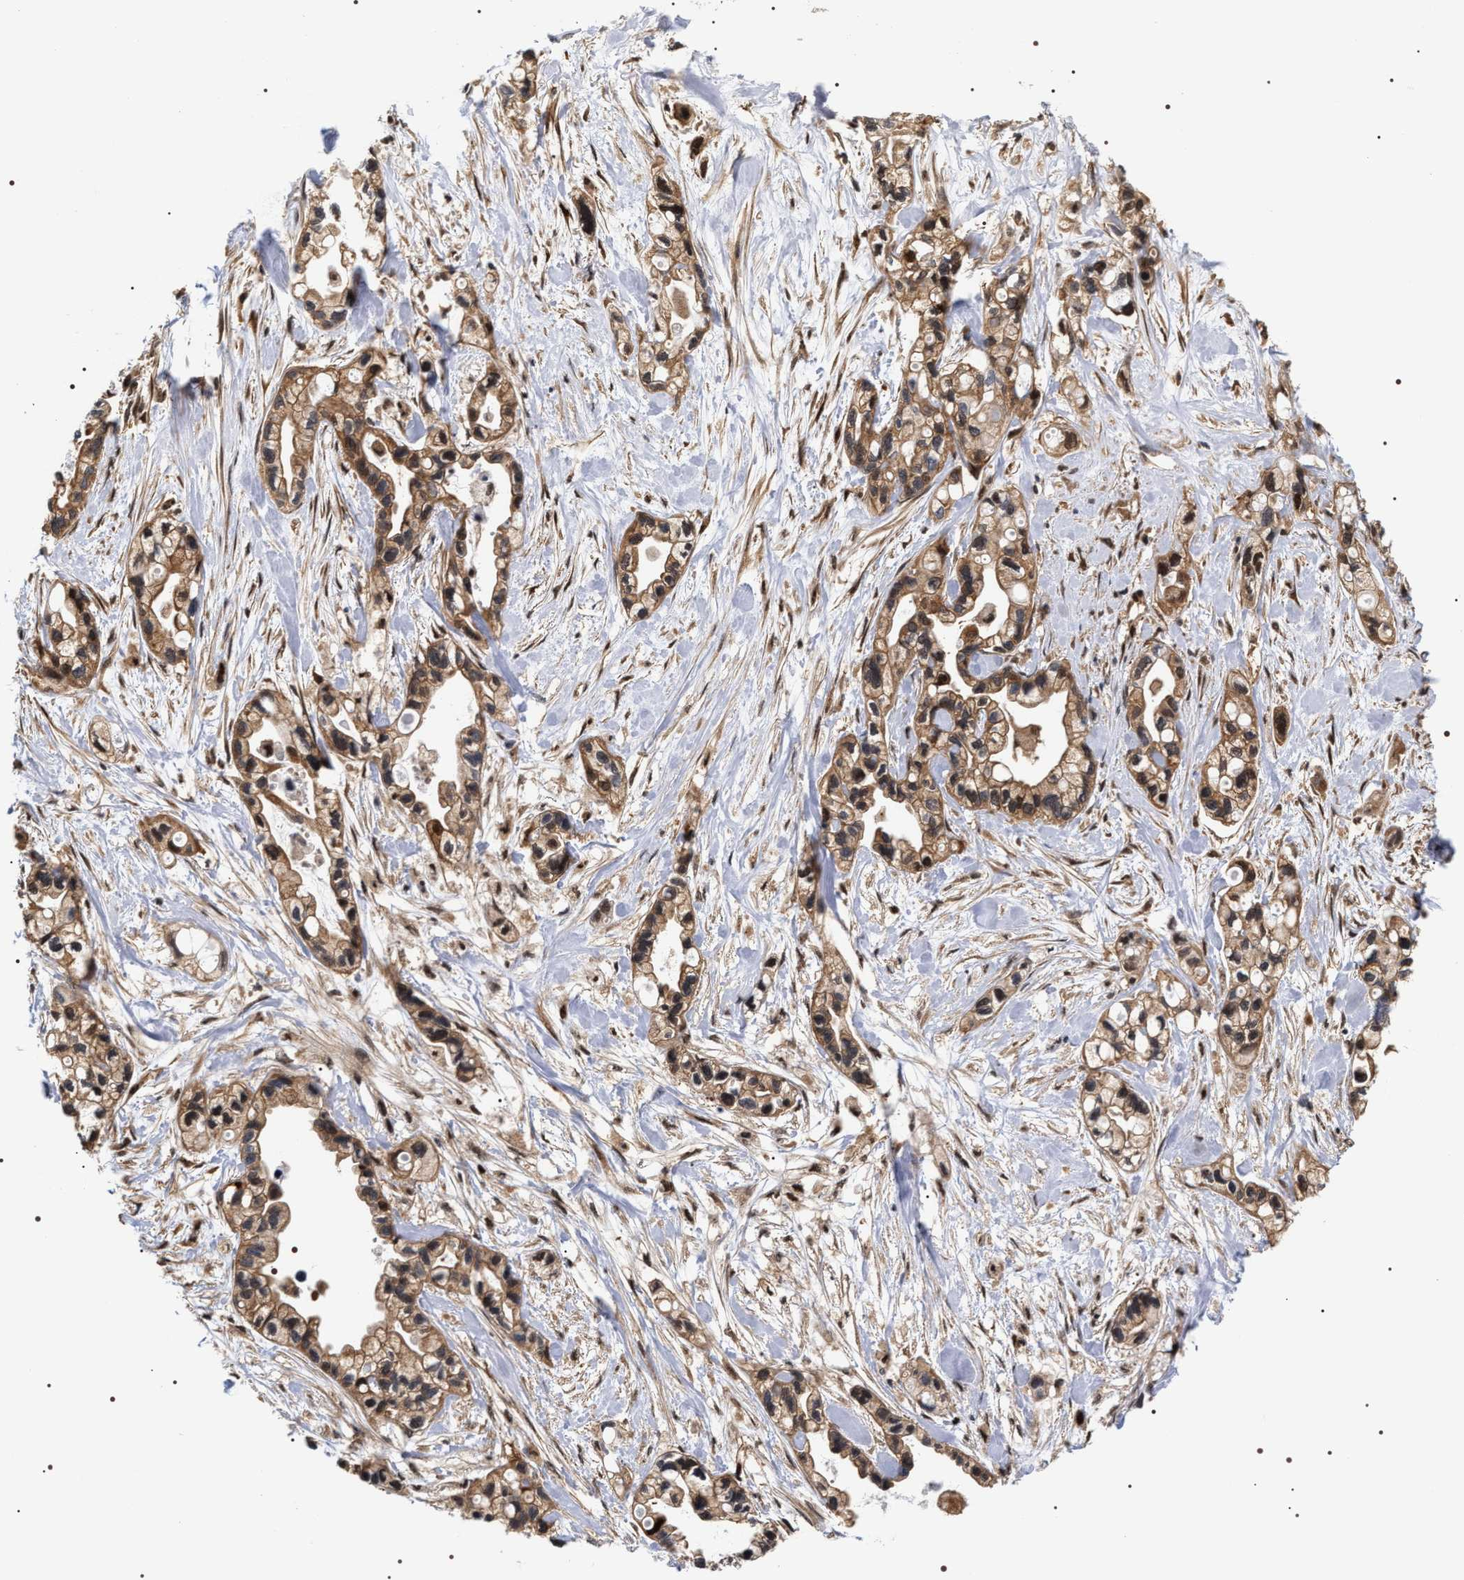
{"staining": {"intensity": "strong", "quantity": ">75%", "location": "cytoplasmic/membranous,nuclear"}, "tissue": "pancreatic cancer", "cell_type": "Tumor cells", "image_type": "cancer", "snomed": [{"axis": "morphology", "description": "Adenocarcinoma, NOS"}, {"axis": "topography", "description": "Pancreas"}], "caption": "A high amount of strong cytoplasmic/membranous and nuclear expression is seen in about >75% of tumor cells in pancreatic cancer (adenocarcinoma) tissue. (IHC, brightfield microscopy, high magnification).", "gene": "BAG6", "patient": {"sex": "female", "age": 77}}